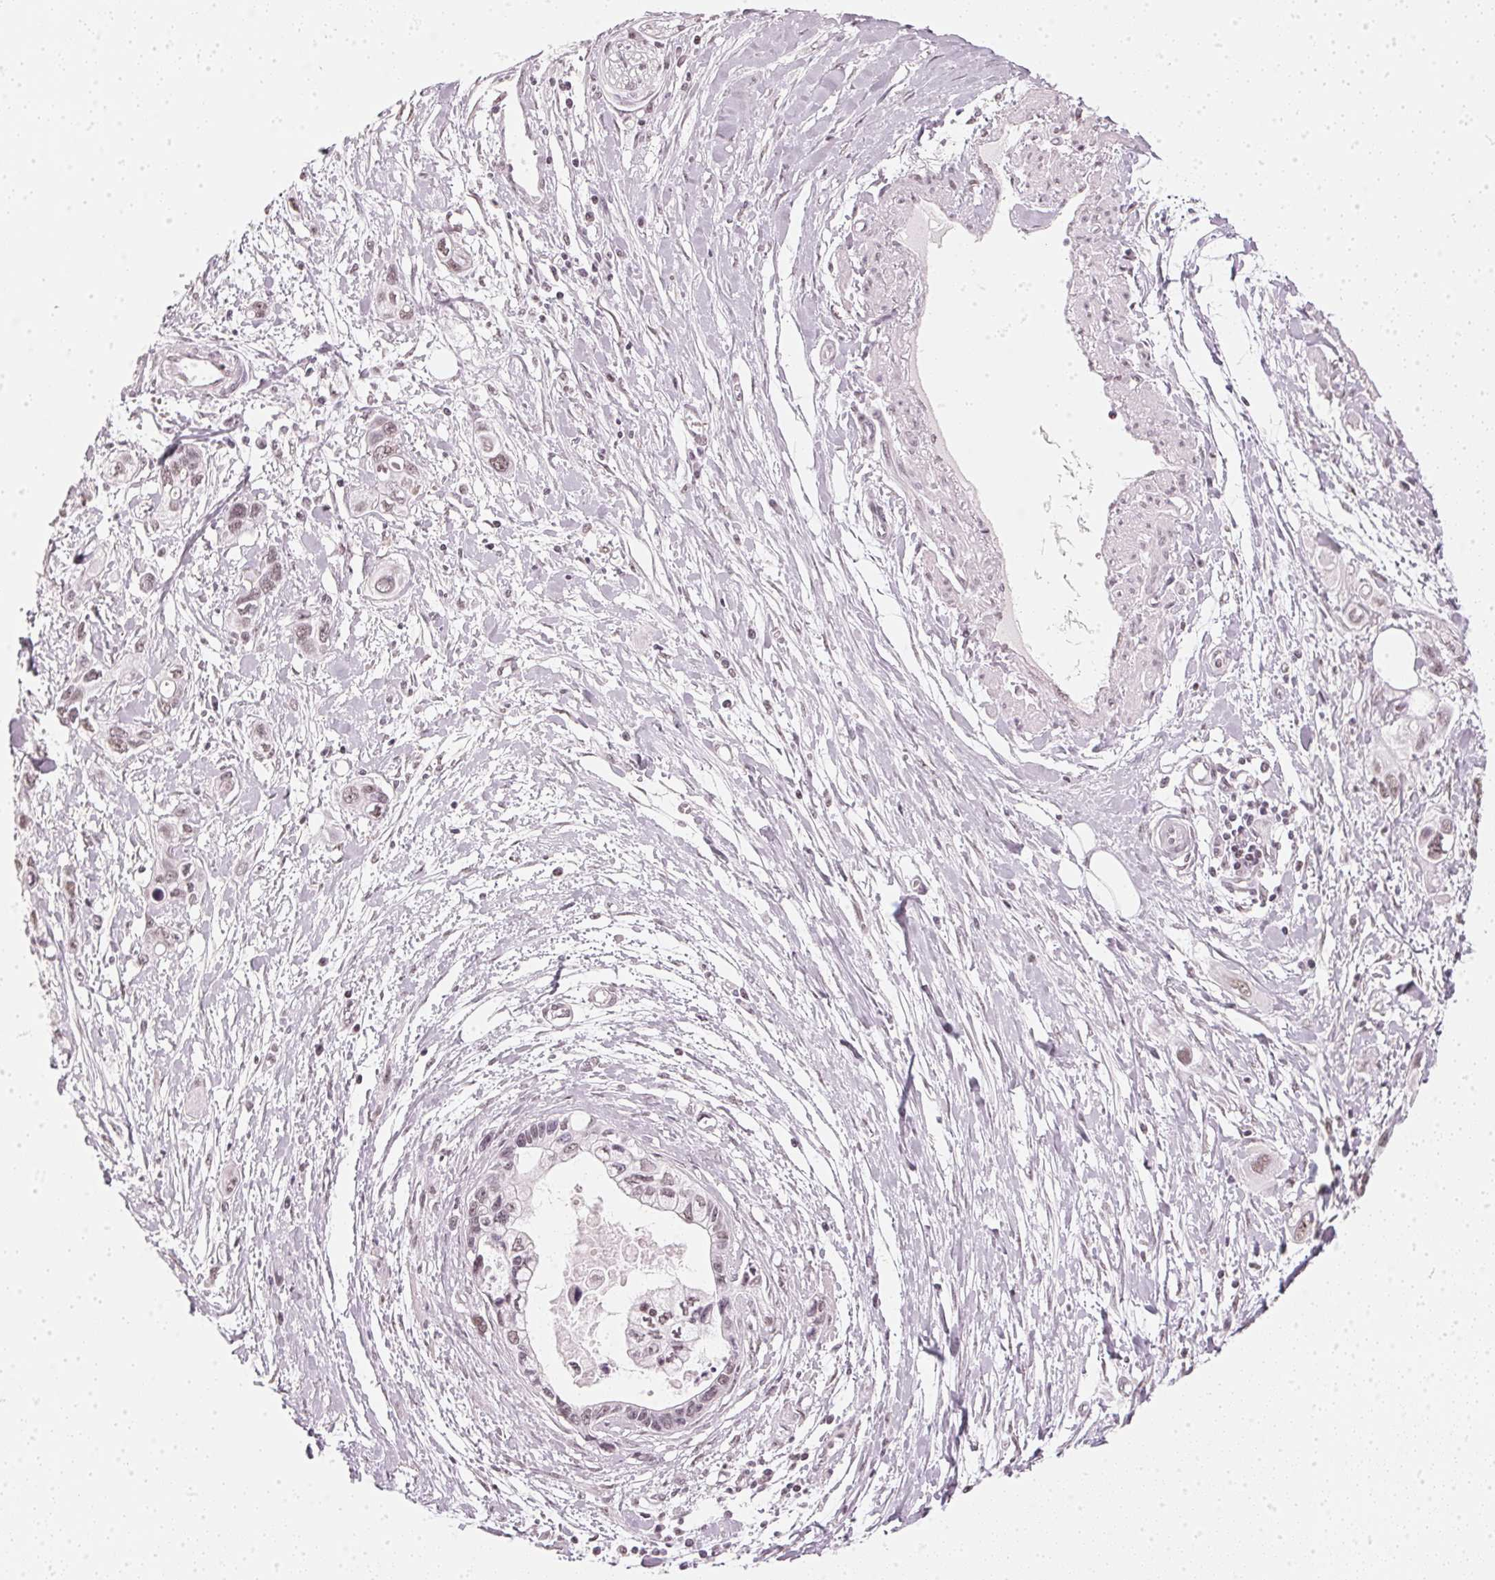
{"staining": {"intensity": "weak", "quantity": "<25%", "location": "nuclear"}, "tissue": "pancreatic cancer", "cell_type": "Tumor cells", "image_type": "cancer", "snomed": [{"axis": "morphology", "description": "Adenocarcinoma, NOS"}, {"axis": "topography", "description": "Pancreas"}], "caption": "Immunohistochemistry (IHC) histopathology image of human pancreatic cancer stained for a protein (brown), which reveals no positivity in tumor cells.", "gene": "DNAJC6", "patient": {"sex": "male", "age": 60}}